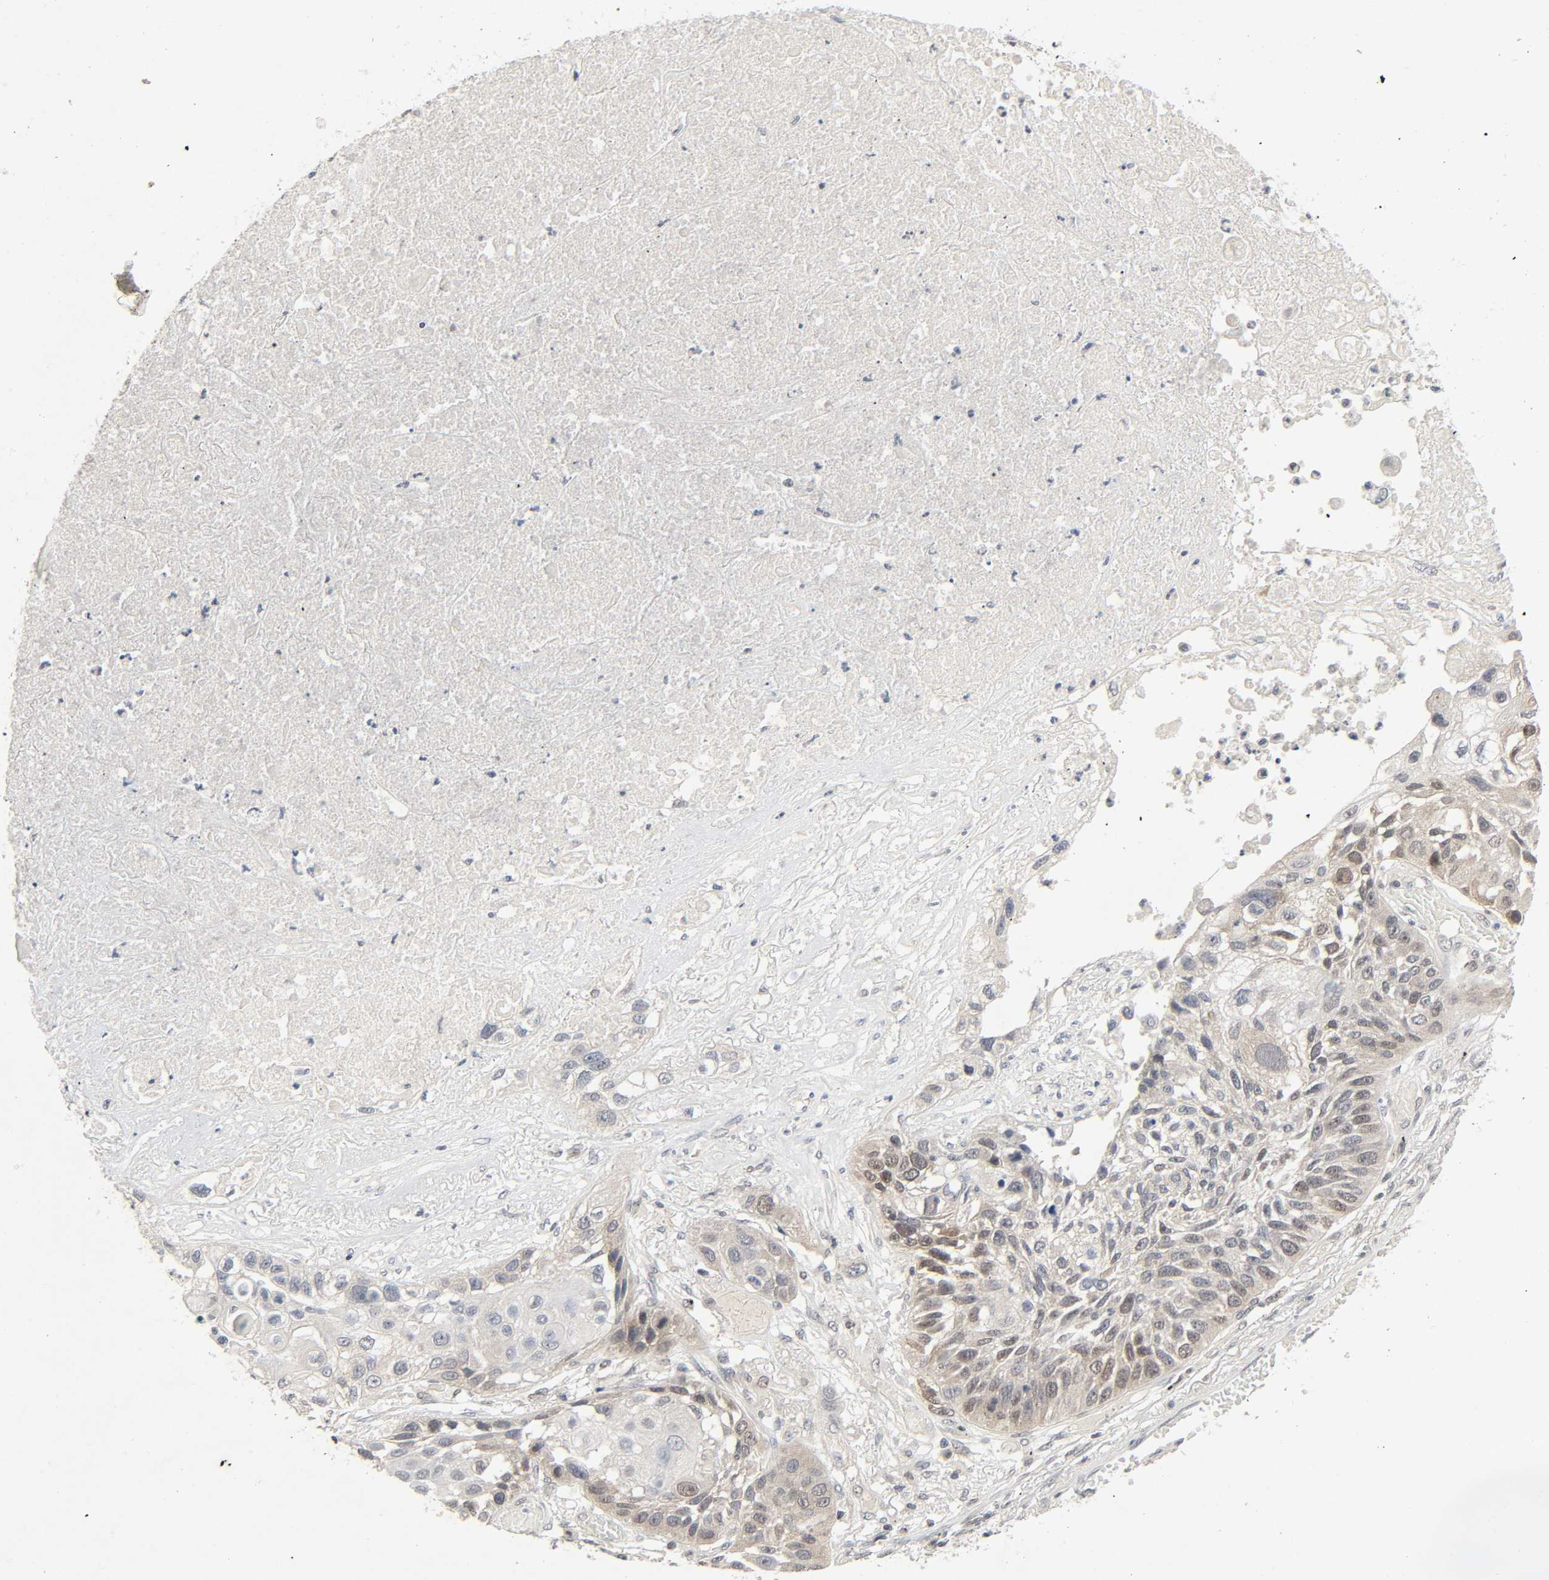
{"staining": {"intensity": "weak", "quantity": "<25%", "location": "cytoplasmic/membranous,nuclear"}, "tissue": "lung cancer", "cell_type": "Tumor cells", "image_type": "cancer", "snomed": [{"axis": "morphology", "description": "Squamous cell carcinoma, NOS"}, {"axis": "topography", "description": "Lung"}], "caption": "This is an immunohistochemistry (IHC) image of human lung squamous cell carcinoma. There is no positivity in tumor cells.", "gene": "MAPKAPK5", "patient": {"sex": "male", "age": 71}}